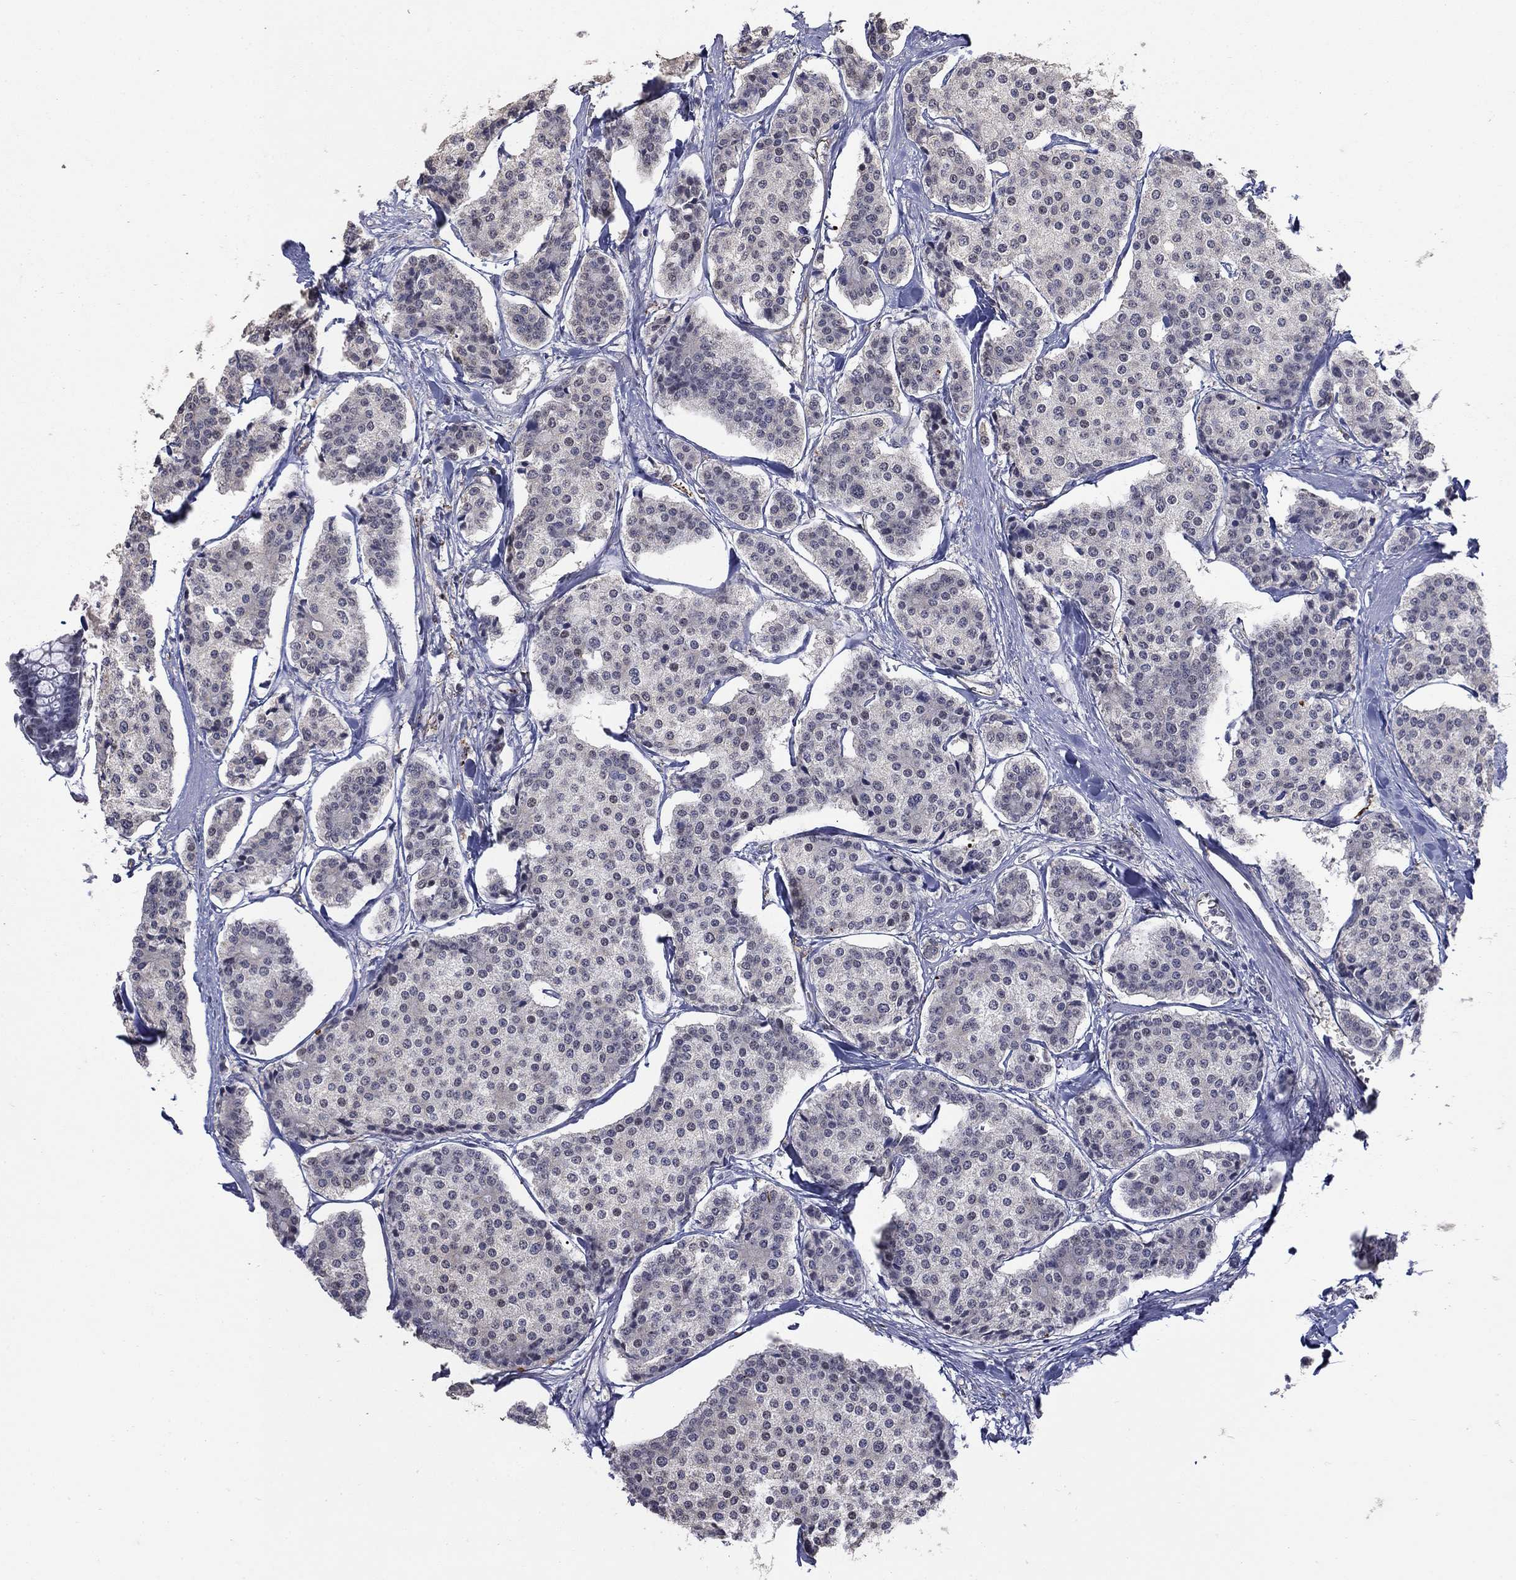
{"staining": {"intensity": "negative", "quantity": "none", "location": "none"}, "tissue": "carcinoid", "cell_type": "Tumor cells", "image_type": "cancer", "snomed": [{"axis": "morphology", "description": "Carcinoid, malignant, NOS"}, {"axis": "topography", "description": "Small intestine"}], "caption": "IHC of carcinoid shows no expression in tumor cells.", "gene": "GRIA3", "patient": {"sex": "female", "age": 65}}